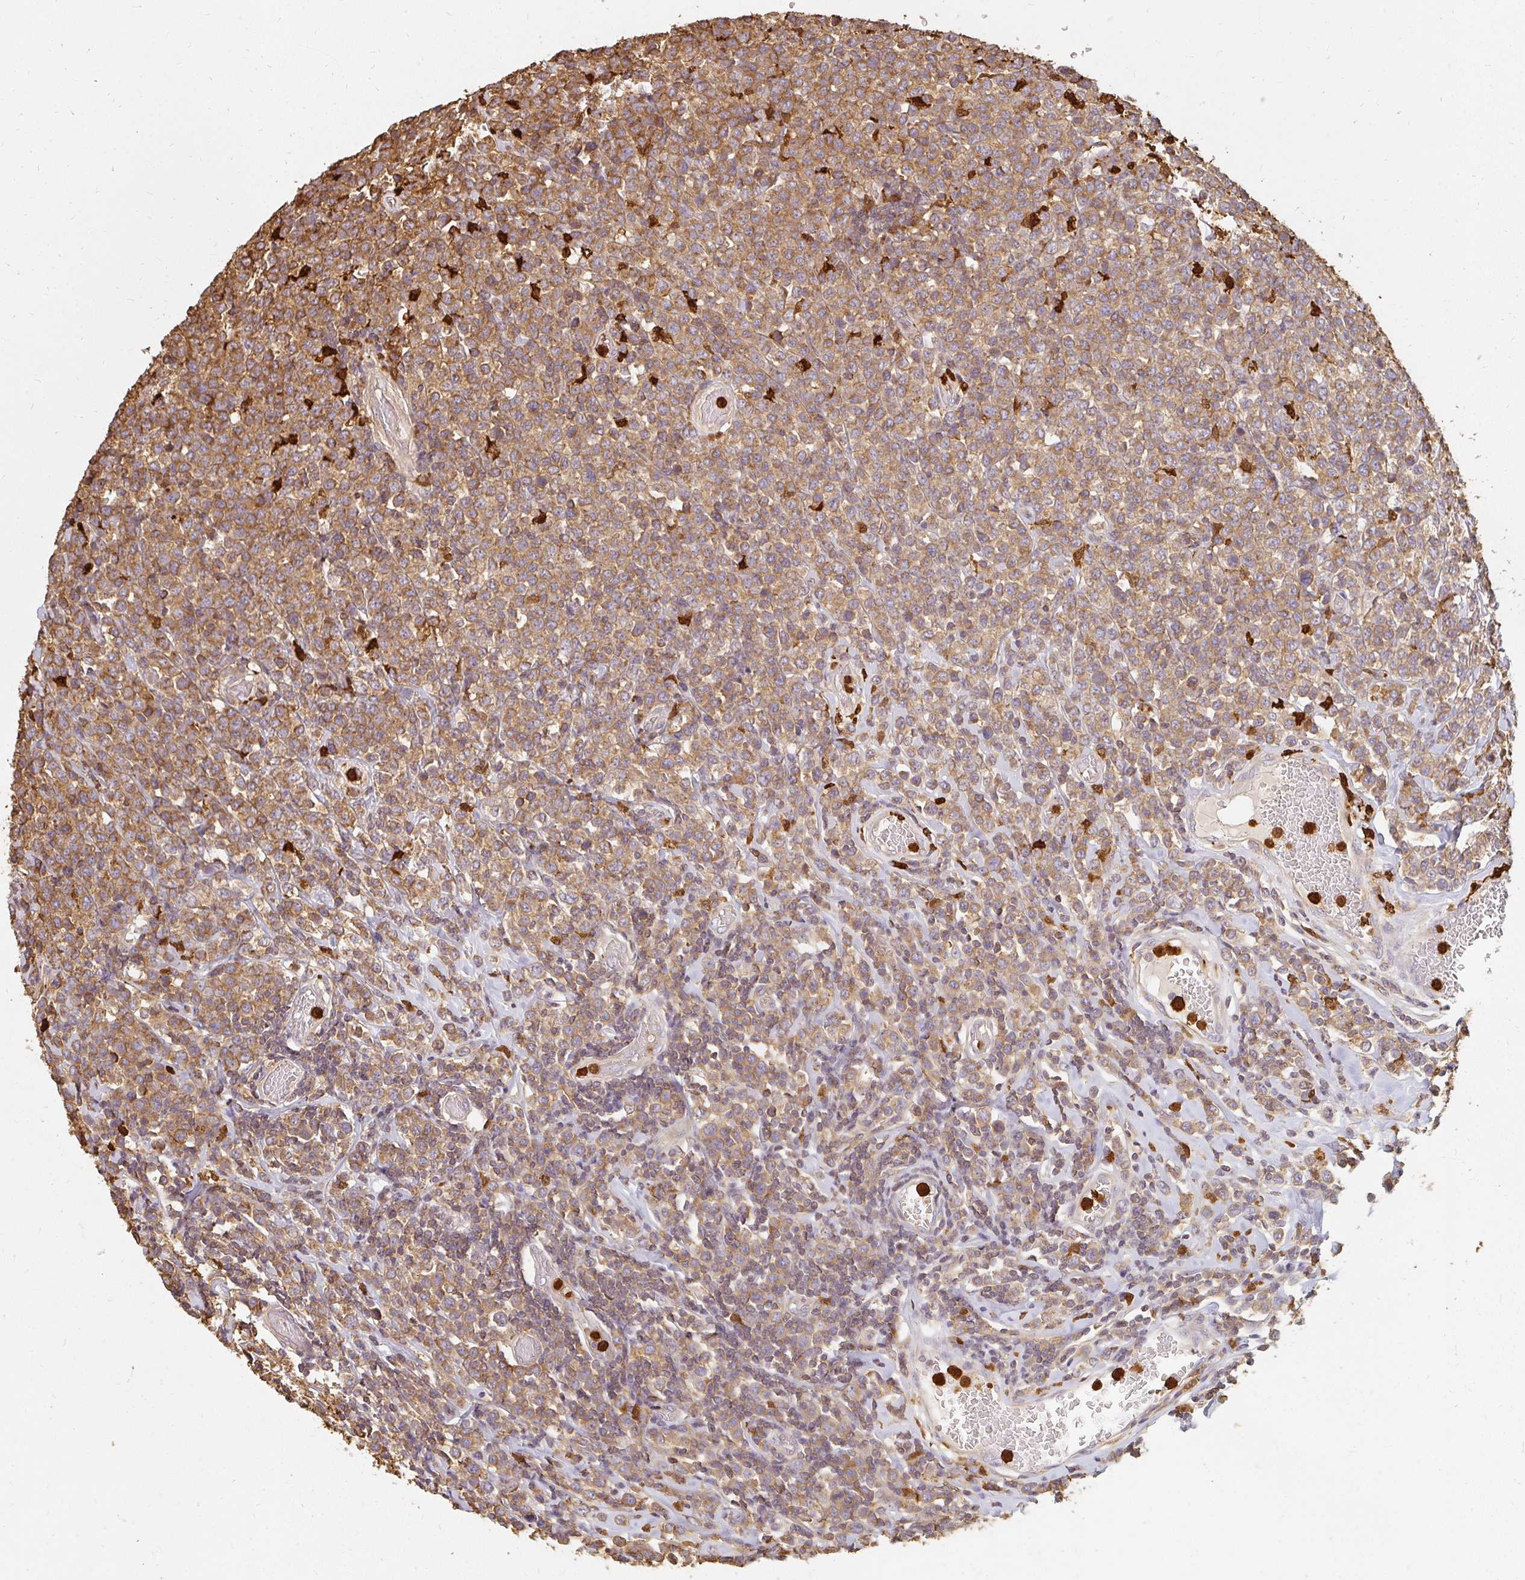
{"staining": {"intensity": "moderate", "quantity": ">75%", "location": "cytoplasmic/membranous"}, "tissue": "lymphoma", "cell_type": "Tumor cells", "image_type": "cancer", "snomed": [{"axis": "morphology", "description": "Malignant lymphoma, non-Hodgkin's type, High grade"}, {"axis": "topography", "description": "Soft tissue"}], "caption": "A high-resolution photomicrograph shows immunohistochemistry staining of lymphoma, which exhibits moderate cytoplasmic/membranous positivity in about >75% of tumor cells.", "gene": "CNTRL", "patient": {"sex": "female", "age": 56}}